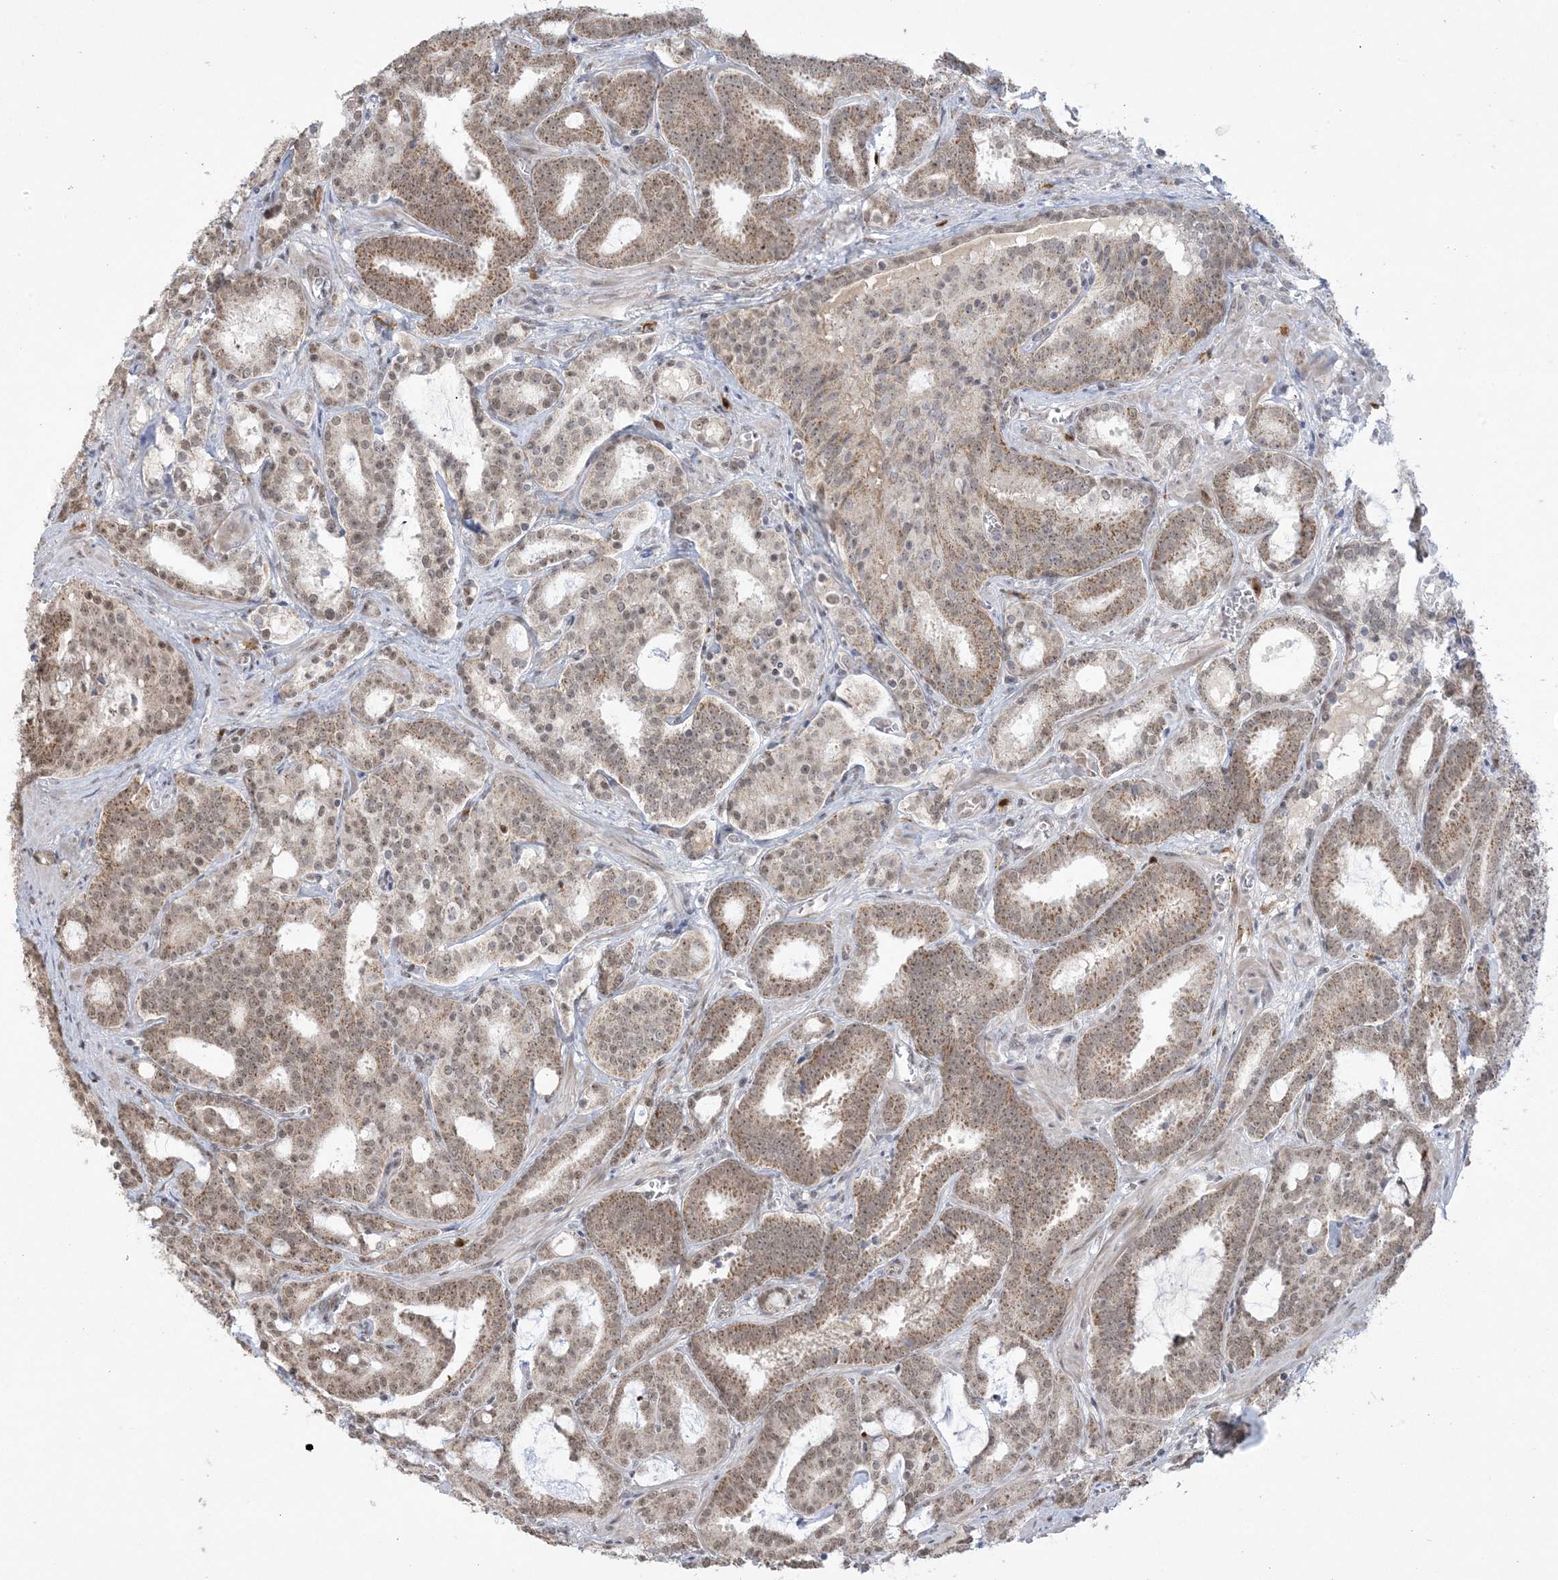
{"staining": {"intensity": "moderate", "quantity": ">75%", "location": "cytoplasmic/membranous,nuclear"}, "tissue": "prostate cancer", "cell_type": "Tumor cells", "image_type": "cancer", "snomed": [{"axis": "morphology", "description": "Adenocarcinoma, High grade"}, {"axis": "topography", "description": "Prostate and seminal vesicle, NOS"}], "caption": "Human prostate cancer (adenocarcinoma (high-grade)) stained with a brown dye shows moderate cytoplasmic/membranous and nuclear positive staining in about >75% of tumor cells.", "gene": "TRMT10C", "patient": {"sex": "male", "age": 67}}